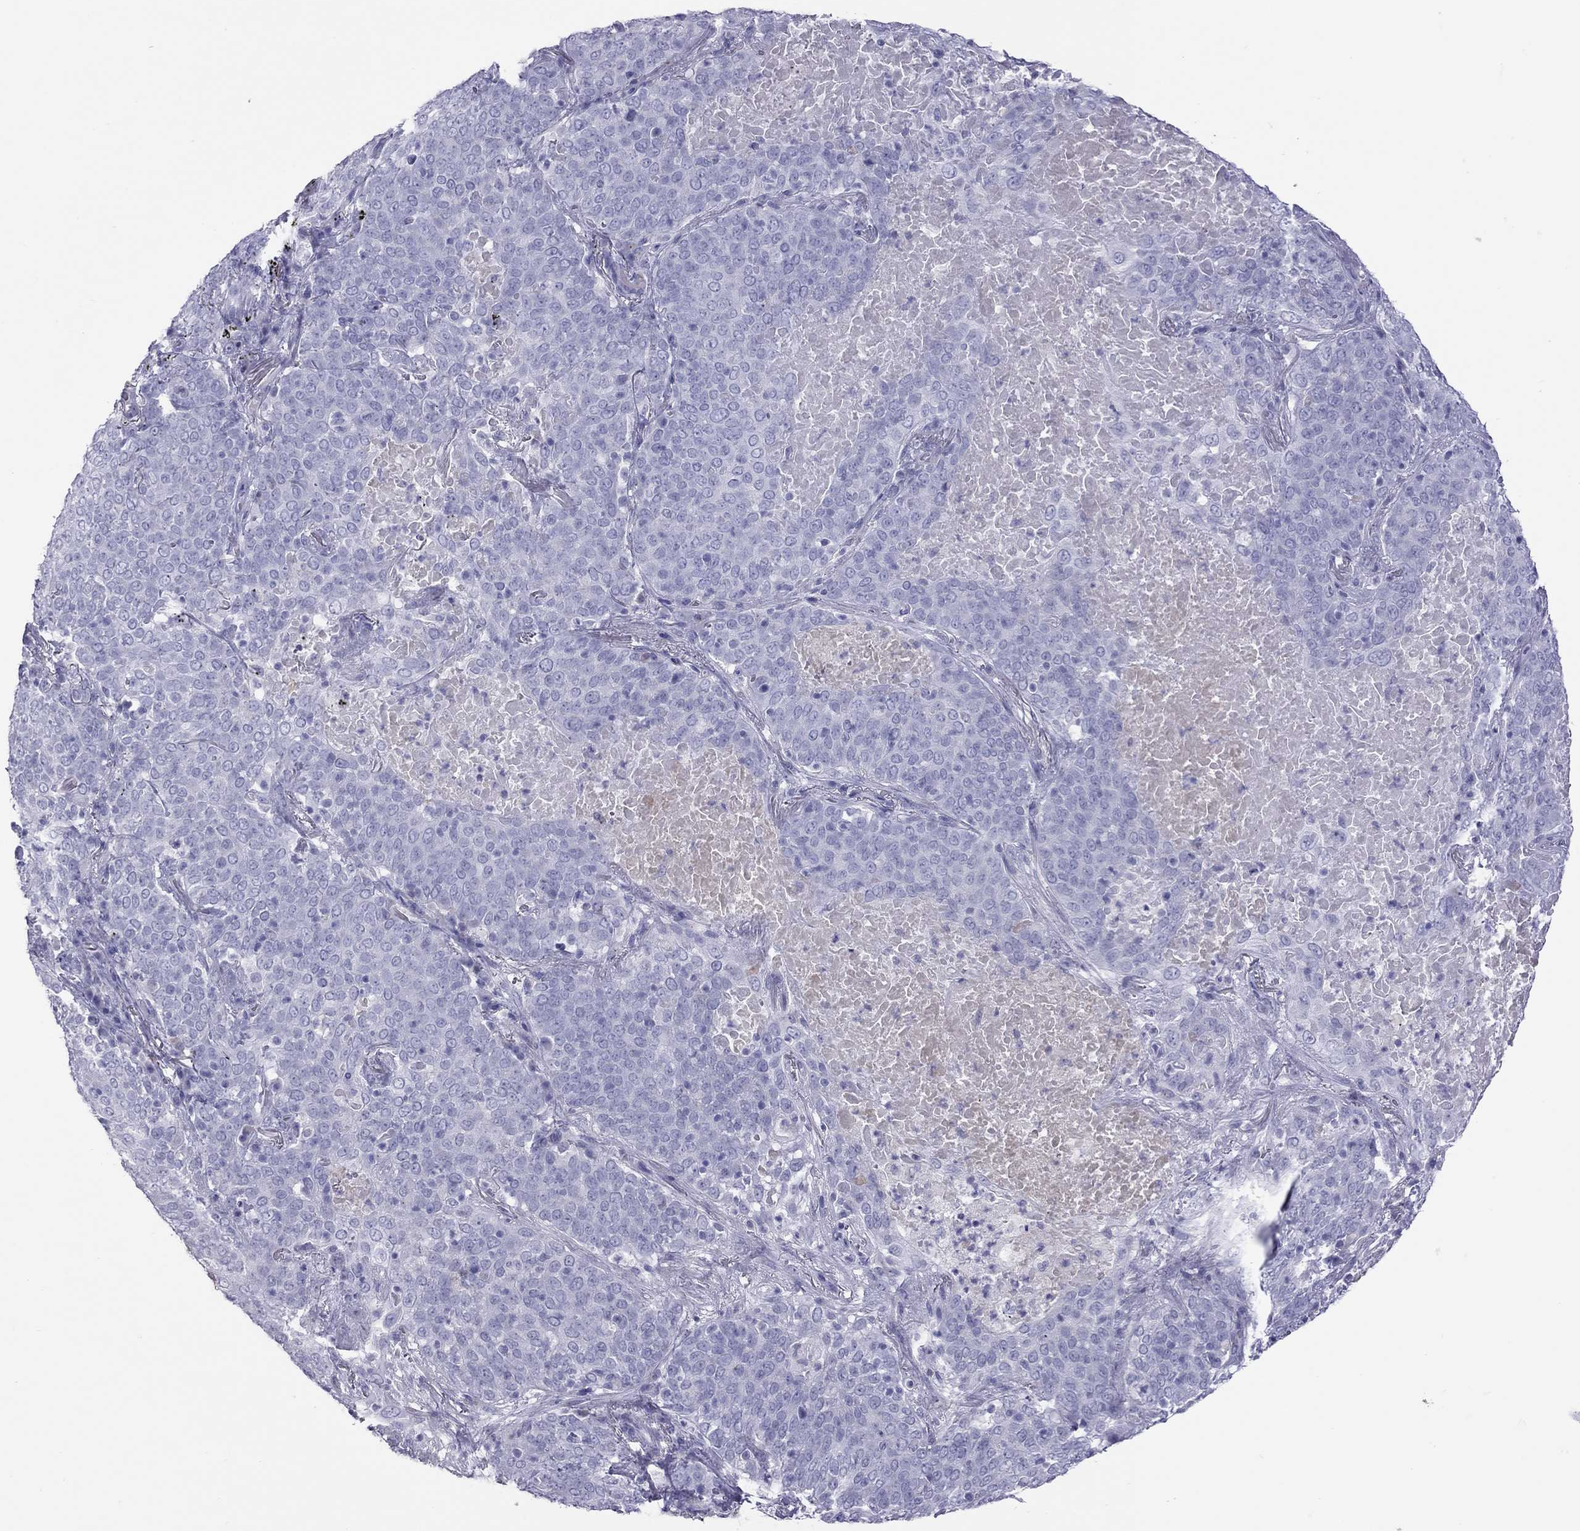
{"staining": {"intensity": "negative", "quantity": "none", "location": "none"}, "tissue": "lung cancer", "cell_type": "Tumor cells", "image_type": "cancer", "snomed": [{"axis": "morphology", "description": "Squamous cell carcinoma, NOS"}, {"axis": "topography", "description": "Lung"}], "caption": "IHC of human squamous cell carcinoma (lung) reveals no expression in tumor cells. (Stains: DAB immunohistochemistry (IHC) with hematoxylin counter stain, Microscopy: brightfield microscopy at high magnification).", "gene": "STAG3", "patient": {"sex": "male", "age": 82}}